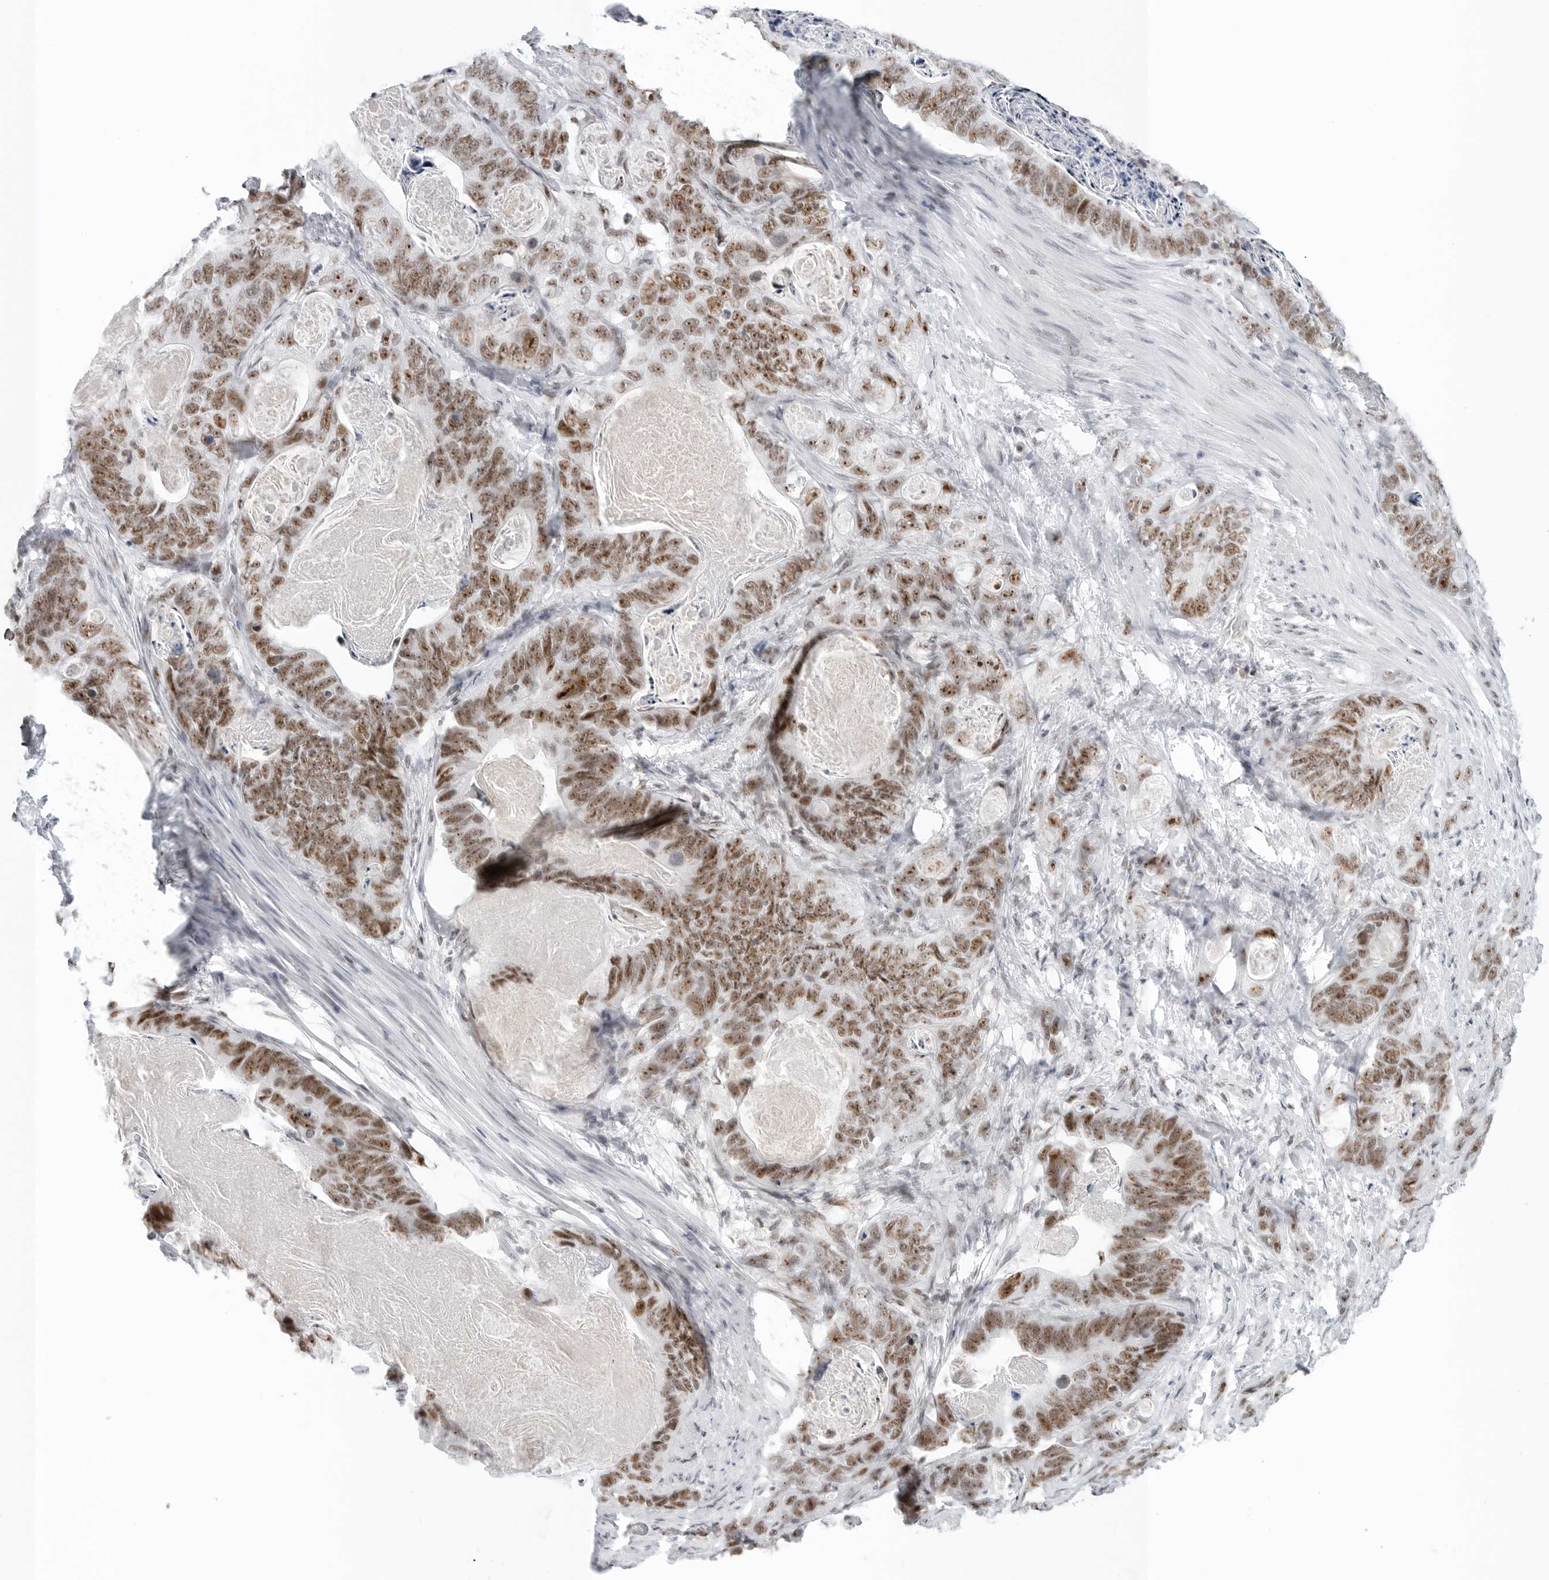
{"staining": {"intensity": "moderate", "quantity": ">75%", "location": "nuclear"}, "tissue": "stomach cancer", "cell_type": "Tumor cells", "image_type": "cancer", "snomed": [{"axis": "morphology", "description": "Normal tissue, NOS"}, {"axis": "morphology", "description": "Adenocarcinoma, NOS"}, {"axis": "topography", "description": "Stomach"}], "caption": "This photomicrograph displays IHC staining of stomach adenocarcinoma, with medium moderate nuclear positivity in about >75% of tumor cells.", "gene": "WRAP53", "patient": {"sex": "female", "age": 89}}